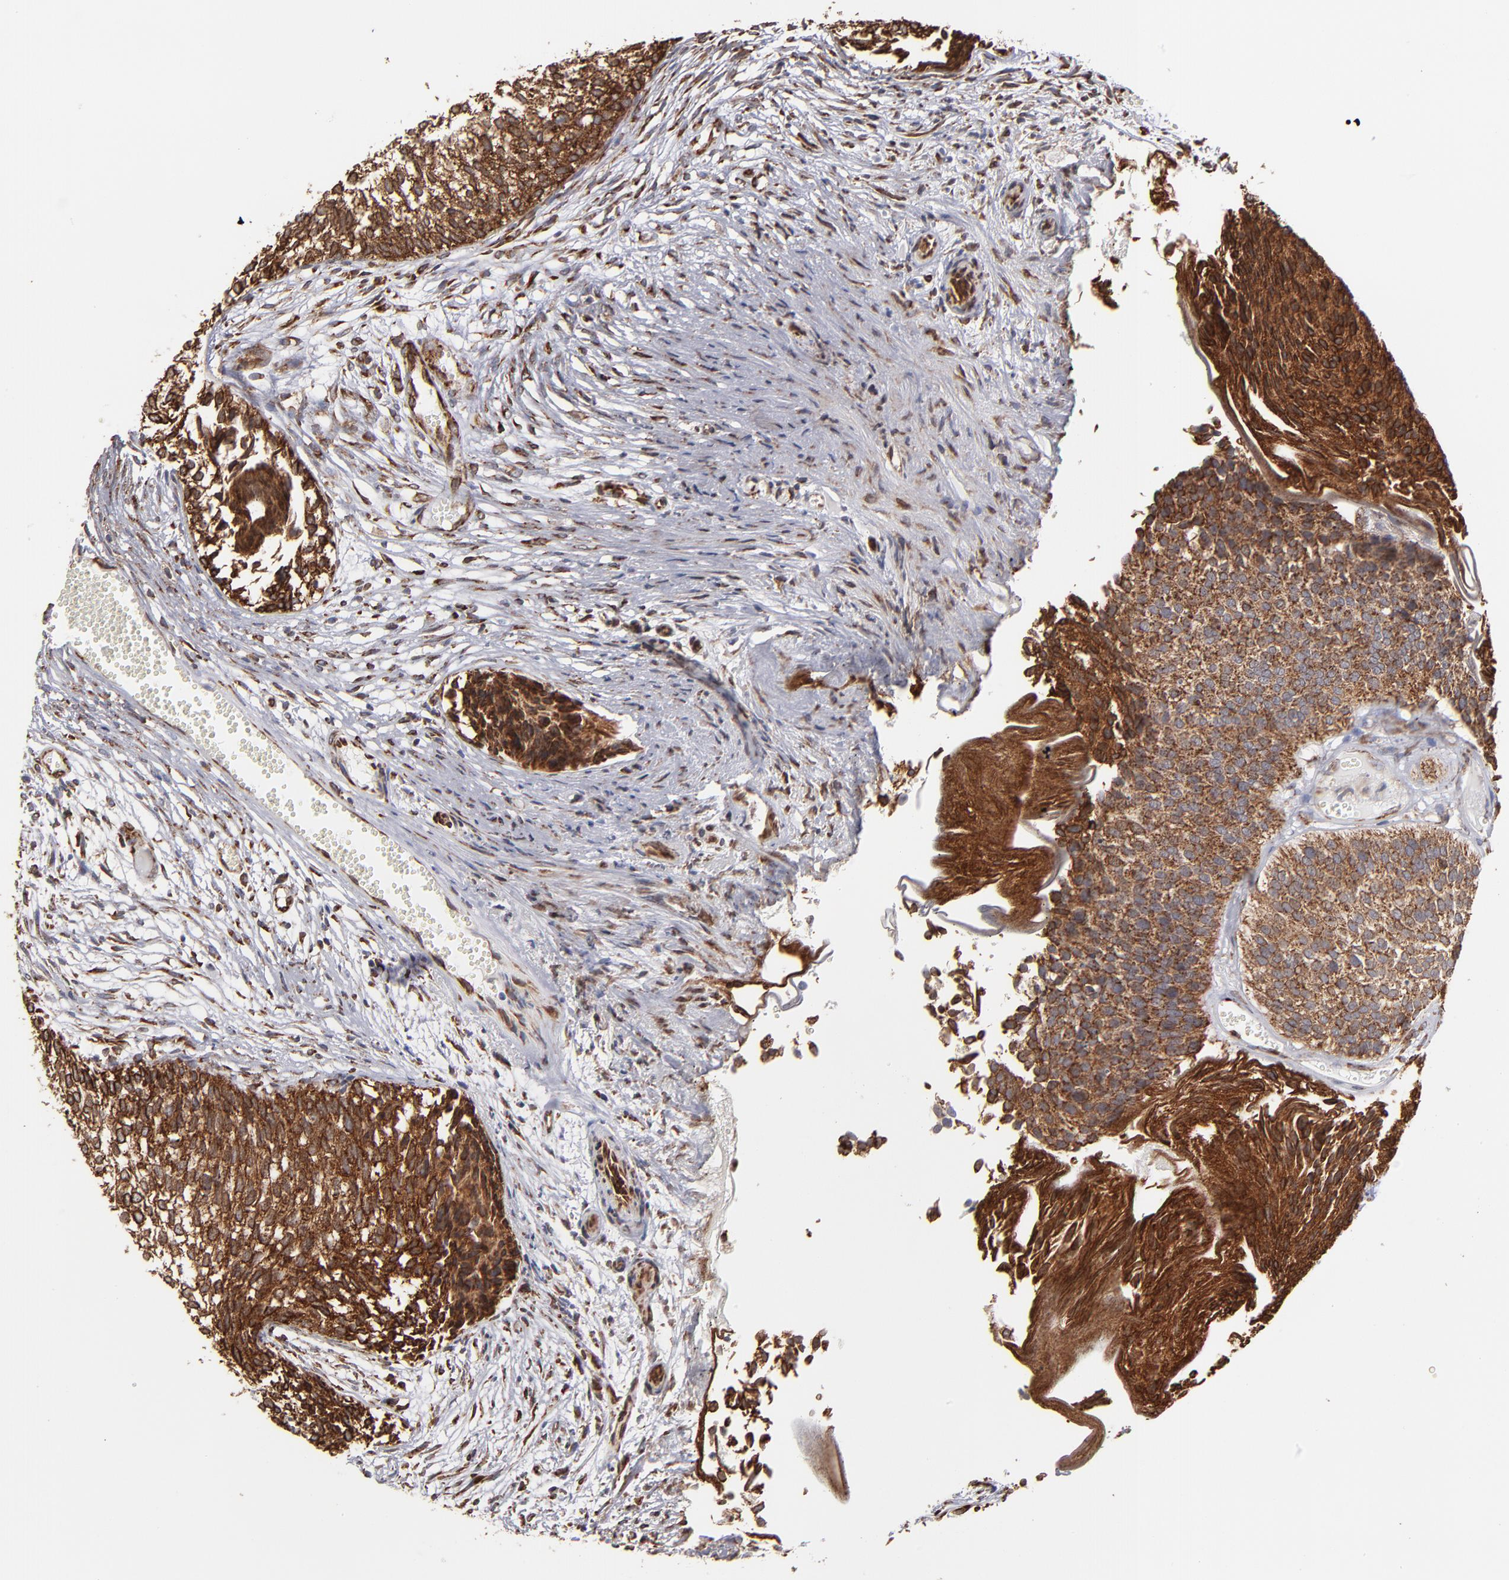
{"staining": {"intensity": "strong", "quantity": ">75%", "location": "cytoplasmic/membranous"}, "tissue": "urothelial cancer", "cell_type": "Tumor cells", "image_type": "cancer", "snomed": [{"axis": "morphology", "description": "Urothelial carcinoma, Low grade"}, {"axis": "topography", "description": "Urinary bladder"}], "caption": "Human urothelial cancer stained with a brown dye demonstrates strong cytoplasmic/membranous positive positivity in about >75% of tumor cells.", "gene": "KTN1", "patient": {"sex": "male", "age": 84}}